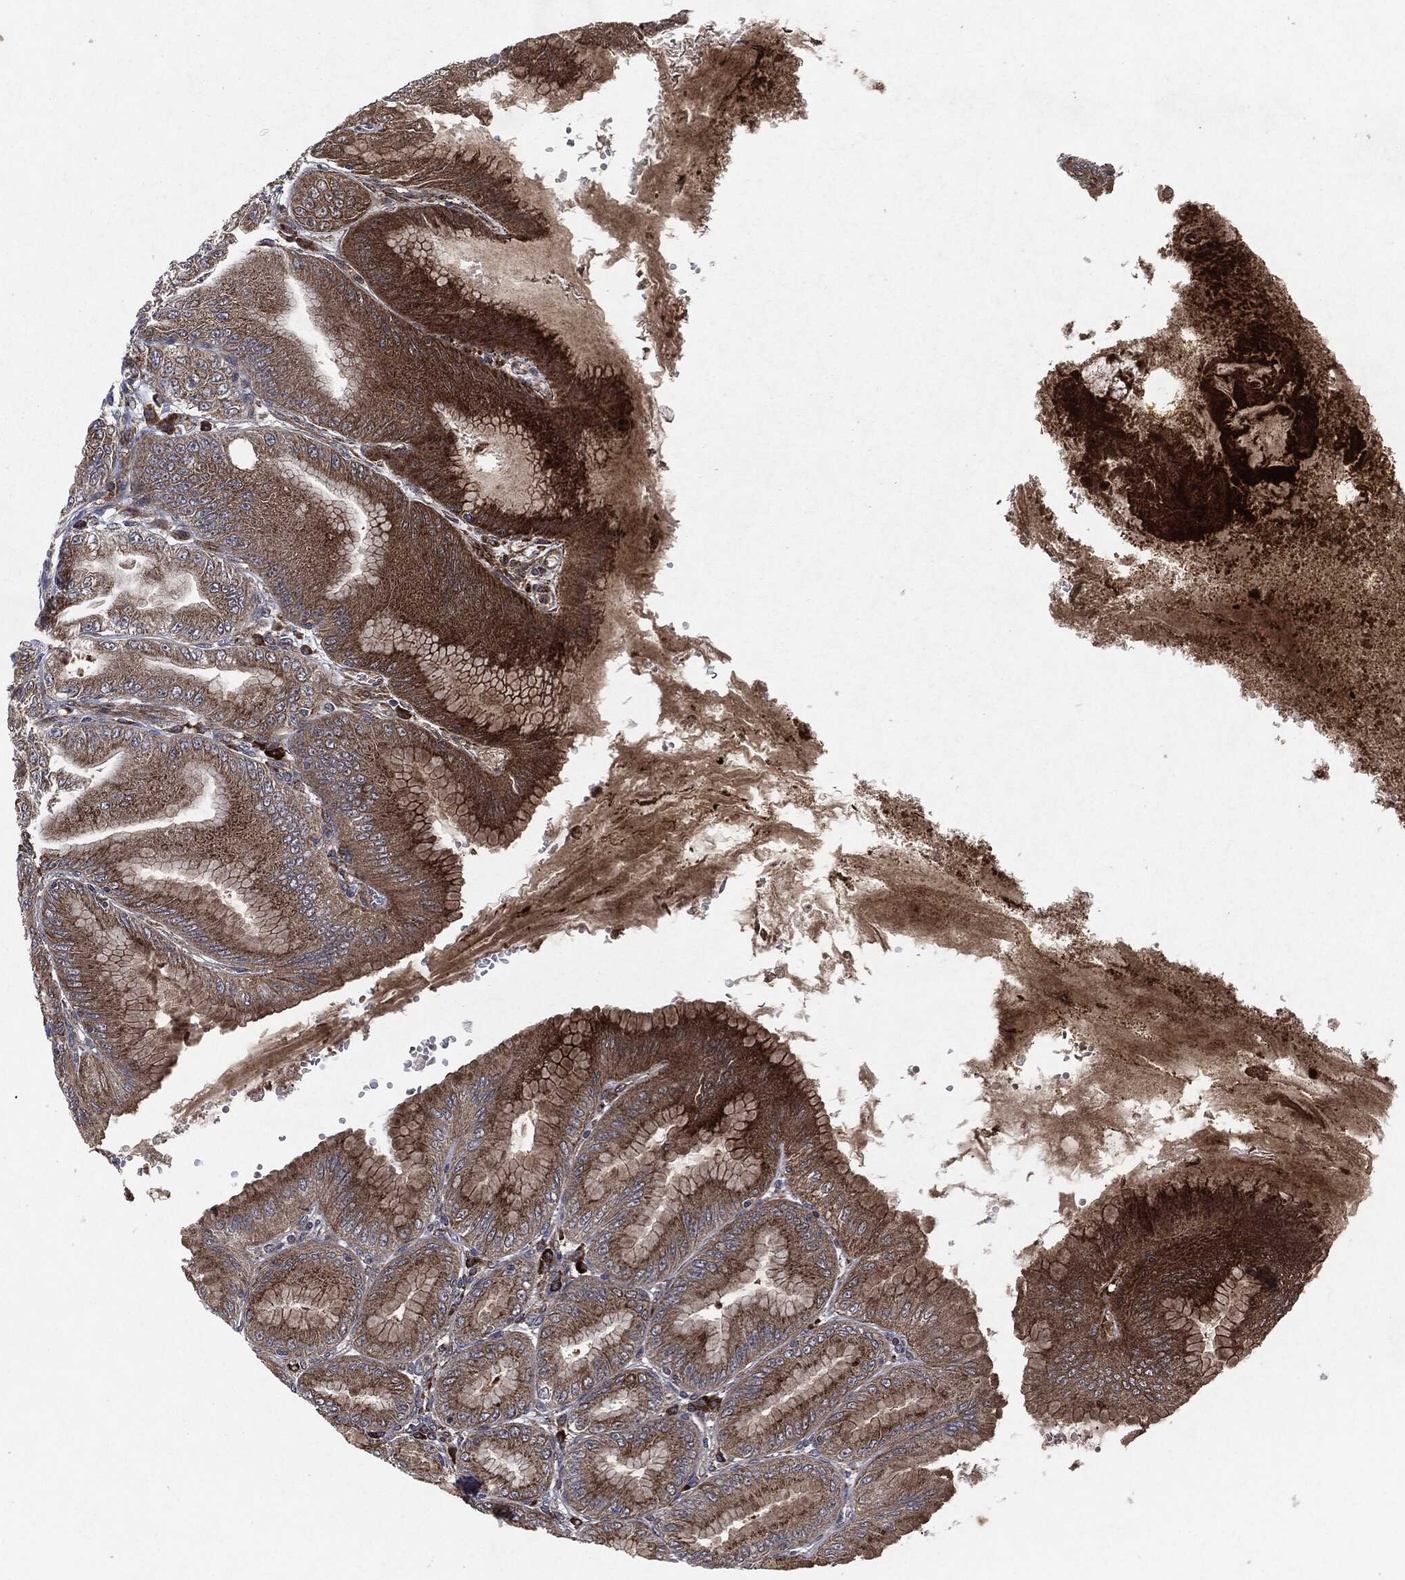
{"staining": {"intensity": "strong", "quantity": "25%-75%", "location": "cytoplasmic/membranous"}, "tissue": "stomach", "cell_type": "Glandular cells", "image_type": "normal", "snomed": [{"axis": "morphology", "description": "Normal tissue, NOS"}, {"axis": "topography", "description": "Stomach"}], "caption": "The image shows staining of normal stomach, revealing strong cytoplasmic/membranous protein expression (brown color) within glandular cells. (Brightfield microscopy of DAB IHC at high magnification).", "gene": "RAF1", "patient": {"sex": "male", "age": 71}}